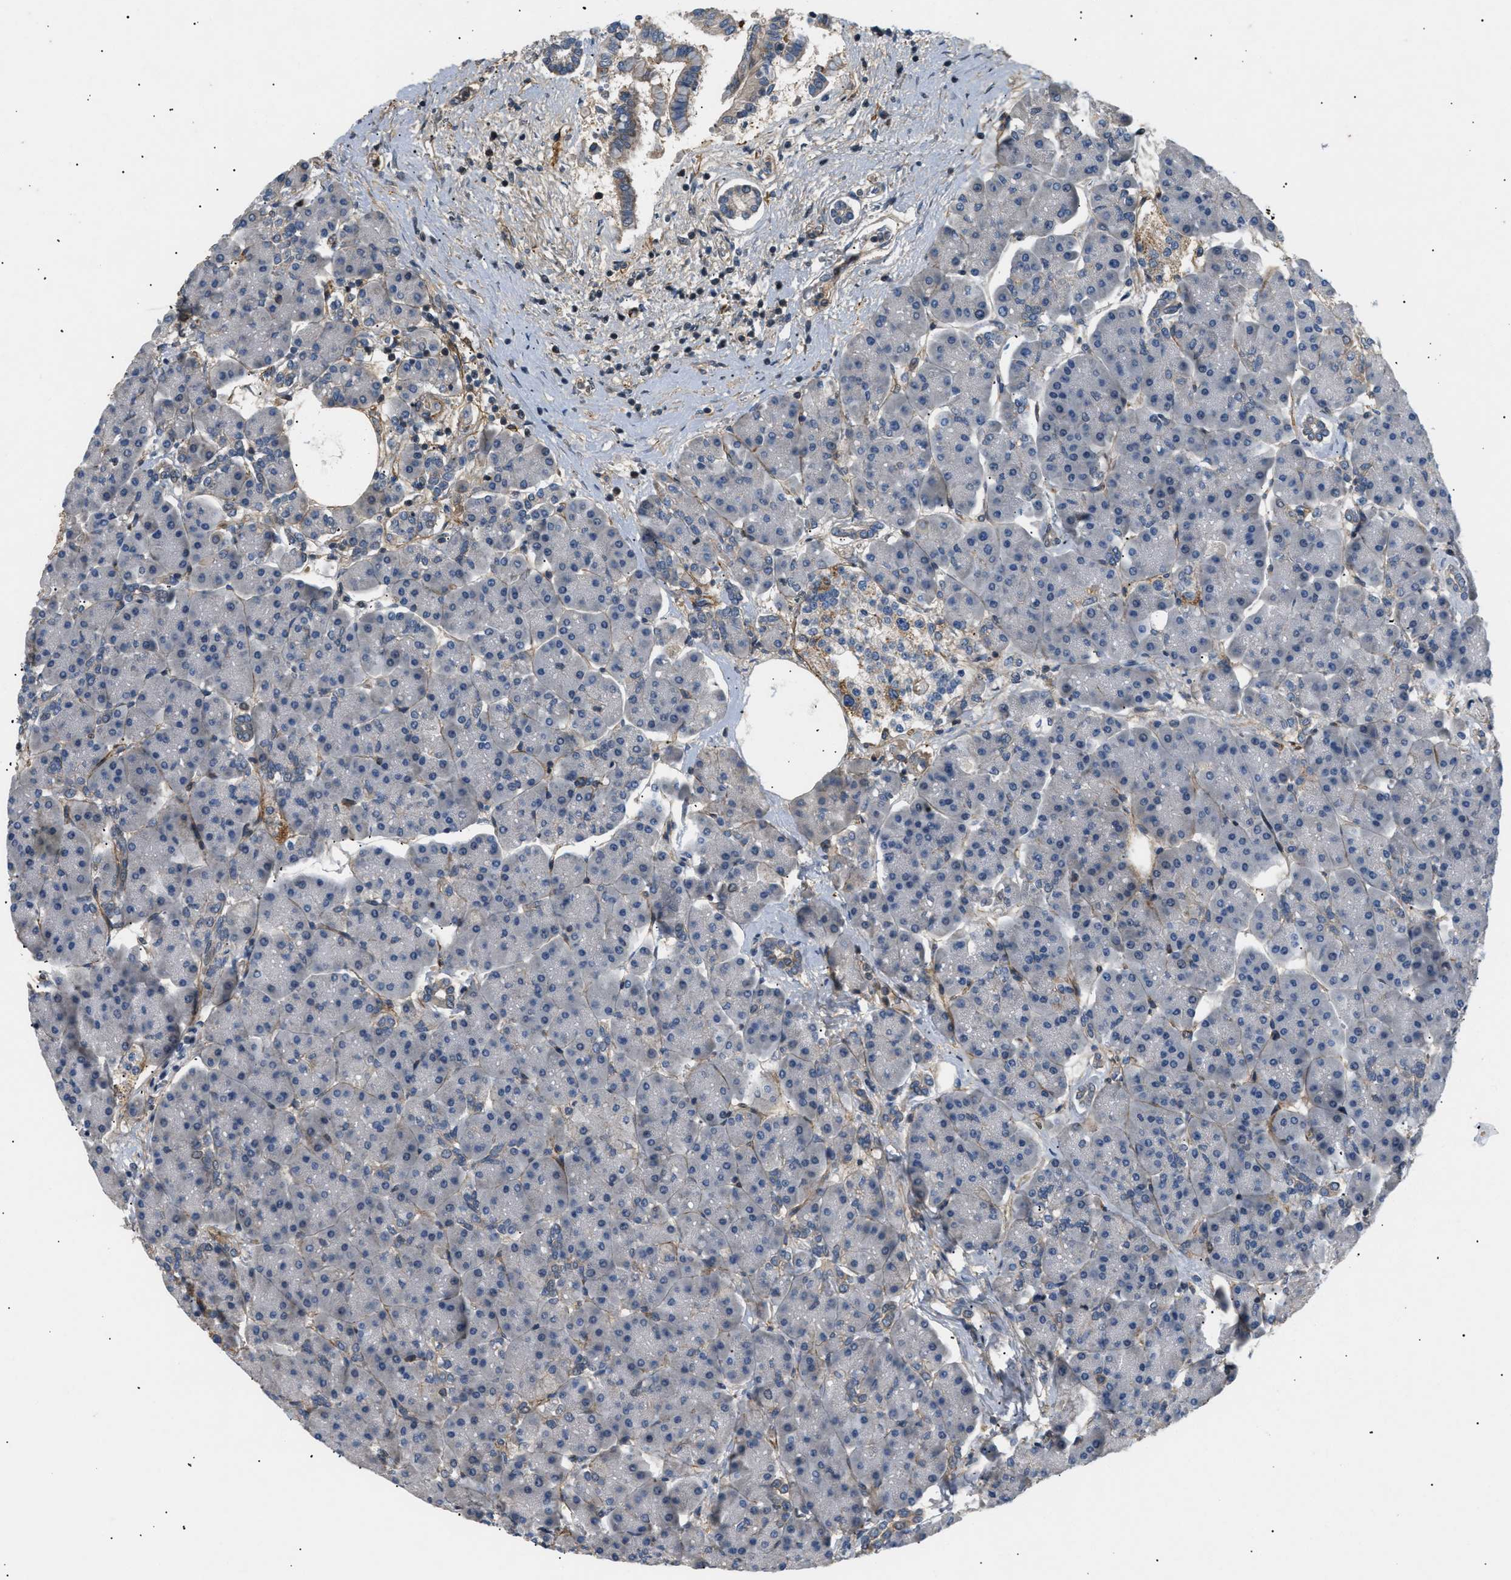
{"staining": {"intensity": "moderate", "quantity": "<25%", "location": "cytoplasmic/membranous"}, "tissue": "pancreas", "cell_type": "Exocrine glandular cells", "image_type": "normal", "snomed": [{"axis": "morphology", "description": "Normal tissue, NOS"}, {"axis": "topography", "description": "Pancreas"}], "caption": "An immunohistochemistry micrograph of unremarkable tissue is shown. Protein staining in brown shows moderate cytoplasmic/membranous positivity in pancreas within exocrine glandular cells.", "gene": "FARS2", "patient": {"sex": "female", "age": 70}}